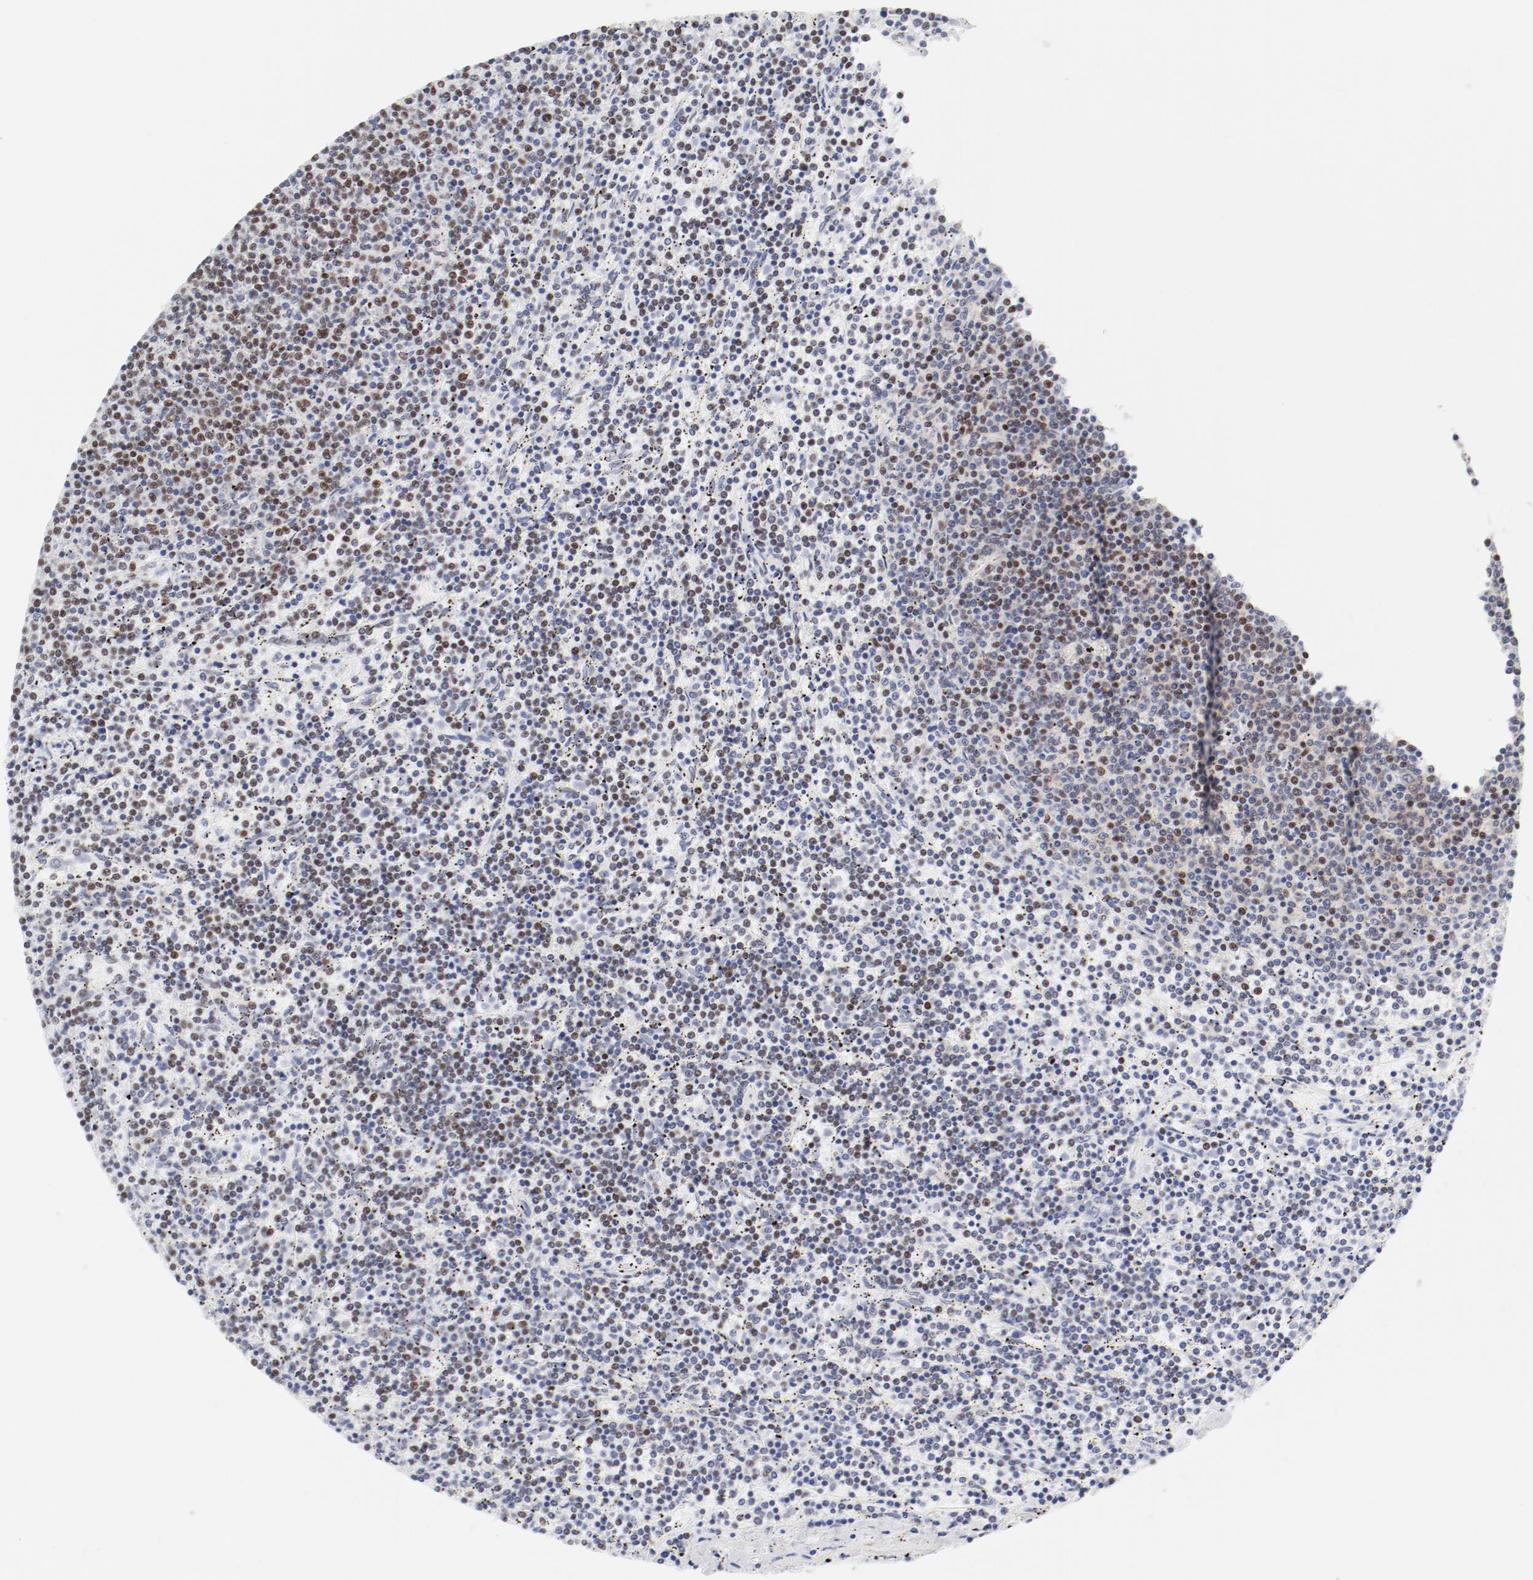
{"staining": {"intensity": "weak", "quantity": "<25%", "location": "nuclear"}, "tissue": "lymphoma", "cell_type": "Tumor cells", "image_type": "cancer", "snomed": [{"axis": "morphology", "description": "Malignant lymphoma, non-Hodgkin's type, Low grade"}, {"axis": "topography", "description": "Spleen"}], "caption": "Histopathology image shows no protein staining in tumor cells of low-grade malignant lymphoma, non-Hodgkin's type tissue.", "gene": "ATF2", "patient": {"sex": "female", "age": 50}}